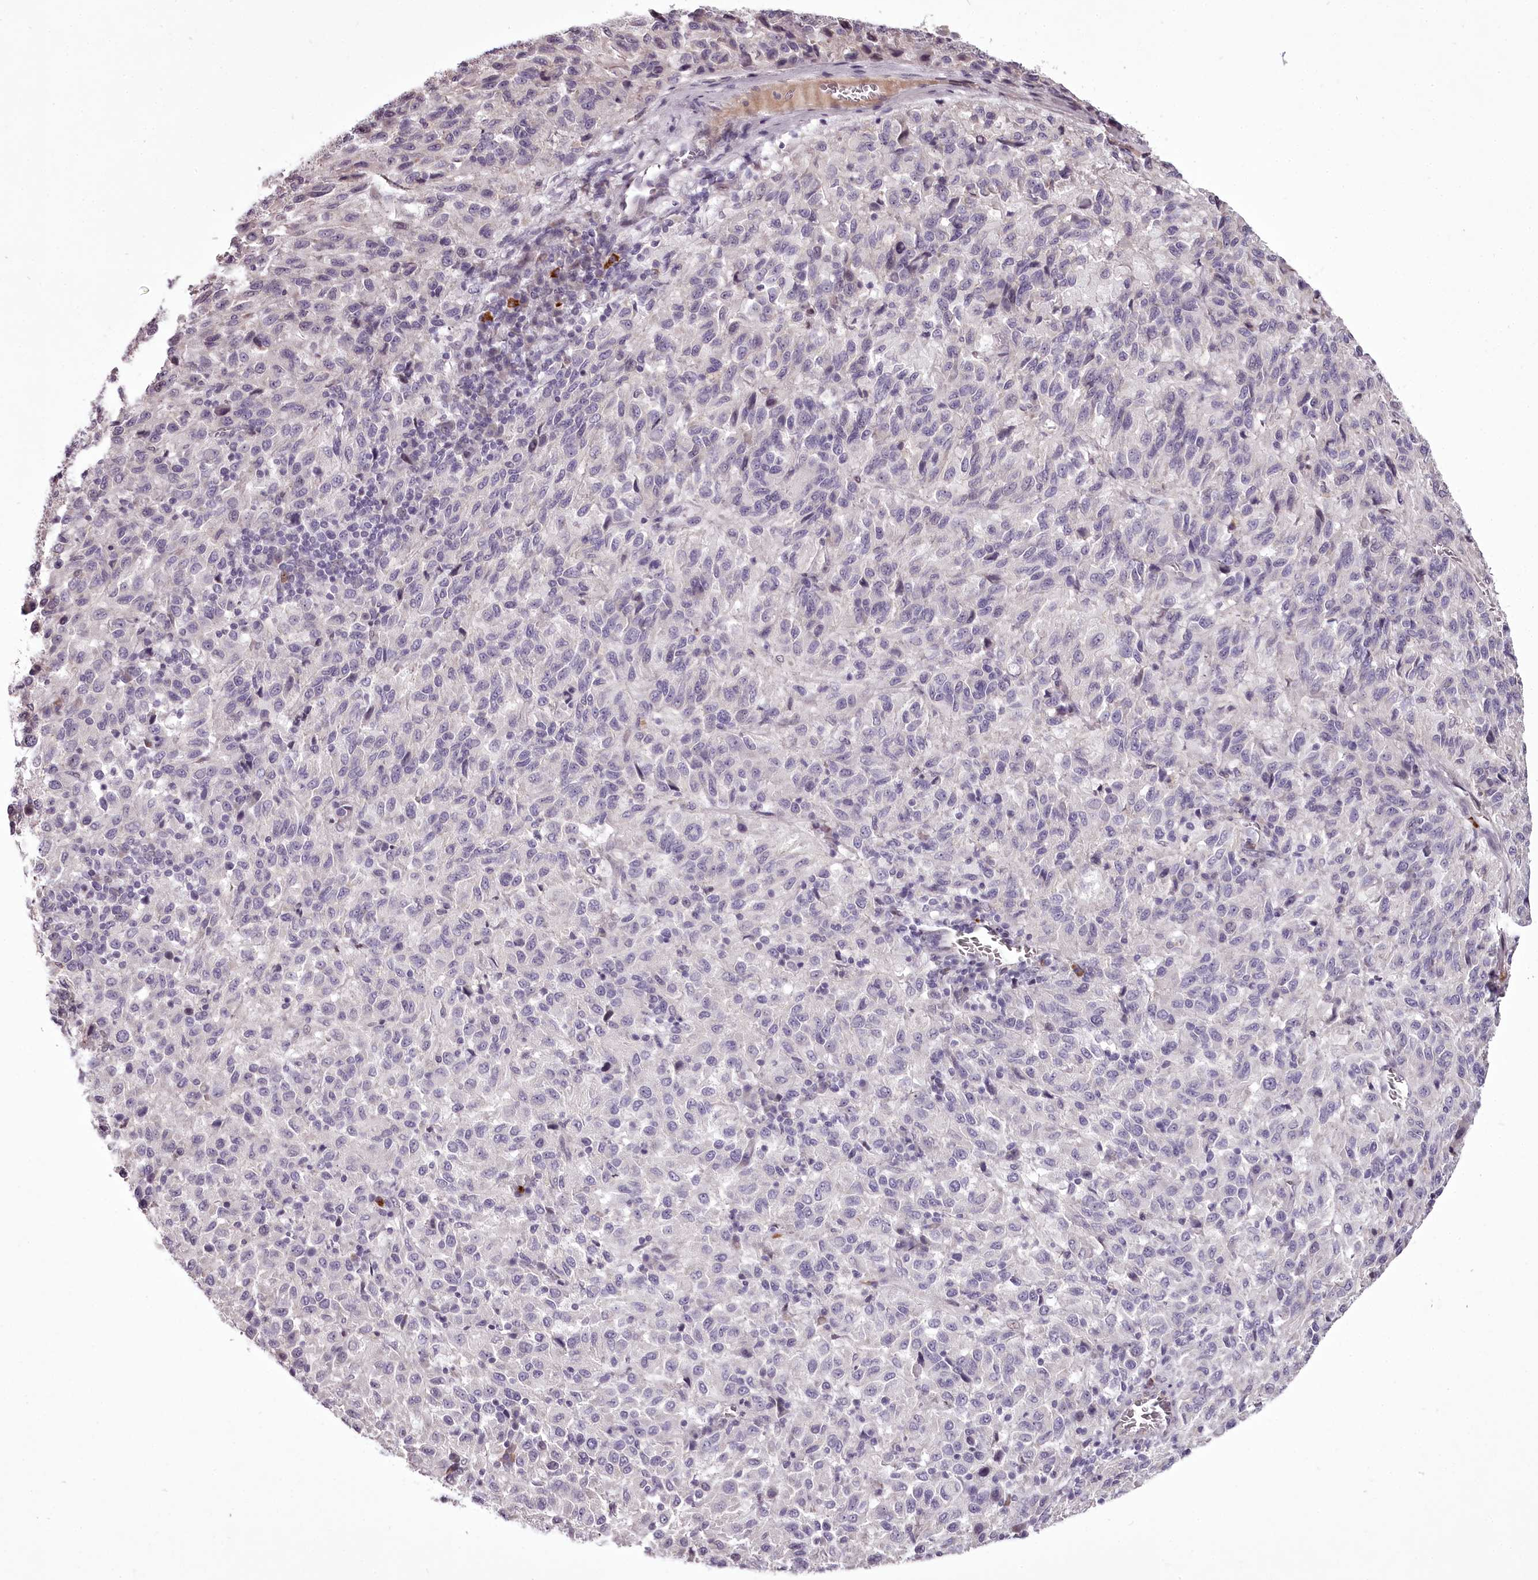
{"staining": {"intensity": "negative", "quantity": "none", "location": "none"}, "tissue": "melanoma", "cell_type": "Tumor cells", "image_type": "cancer", "snomed": [{"axis": "morphology", "description": "Malignant melanoma, Metastatic site"}, {"axis": "topography", "description": "Lung"}], "caption": "A photomicrograph of human melanoma is negative for staining in tumor cells.", "gene": "C1orf56", "patient": {"sex": "male", "age": 64}}